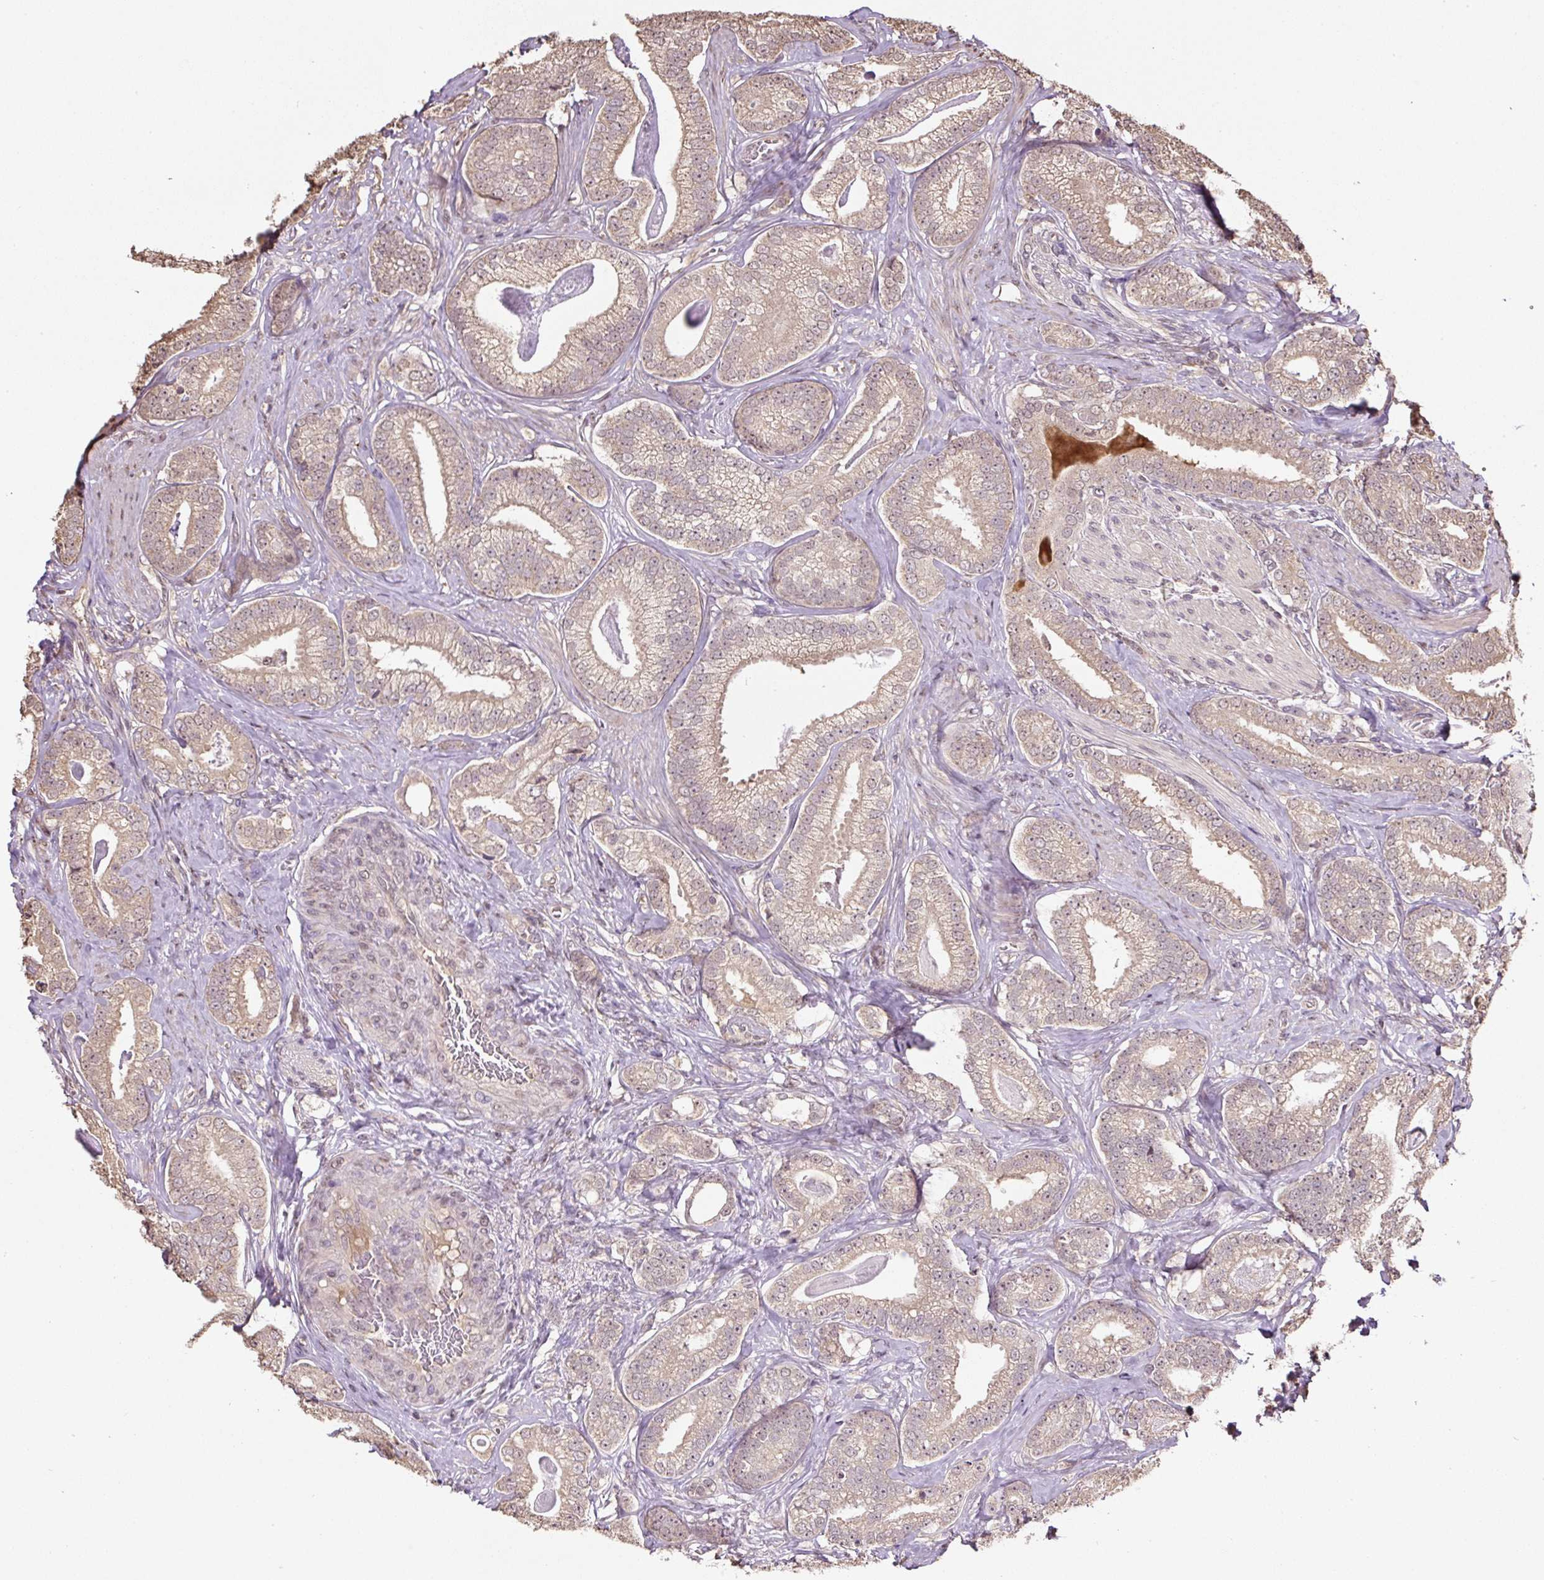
{"staining": {"intensity": "weak", "quantity": ">75%", "location": "cytoplasmic/membranous"}, "tissue": "prostate cancer", "cell_type": "Tumor cells", "image_type": "cancer", "snomed": [{"axis": "morphology", "description": "Adenocarcinoma, Low grade"}, {"axis": "topography", "description": "Prostate"}], "caption": "Low-grade adenocarcinoma (prostate) was stained to show a protein in brown. There is low levels of weak cytoplasmic/membranous expression in approximately >75% of tumor cells.", "gene": "TMEM170B", "patient": {"sex": "male", "age": 63}}